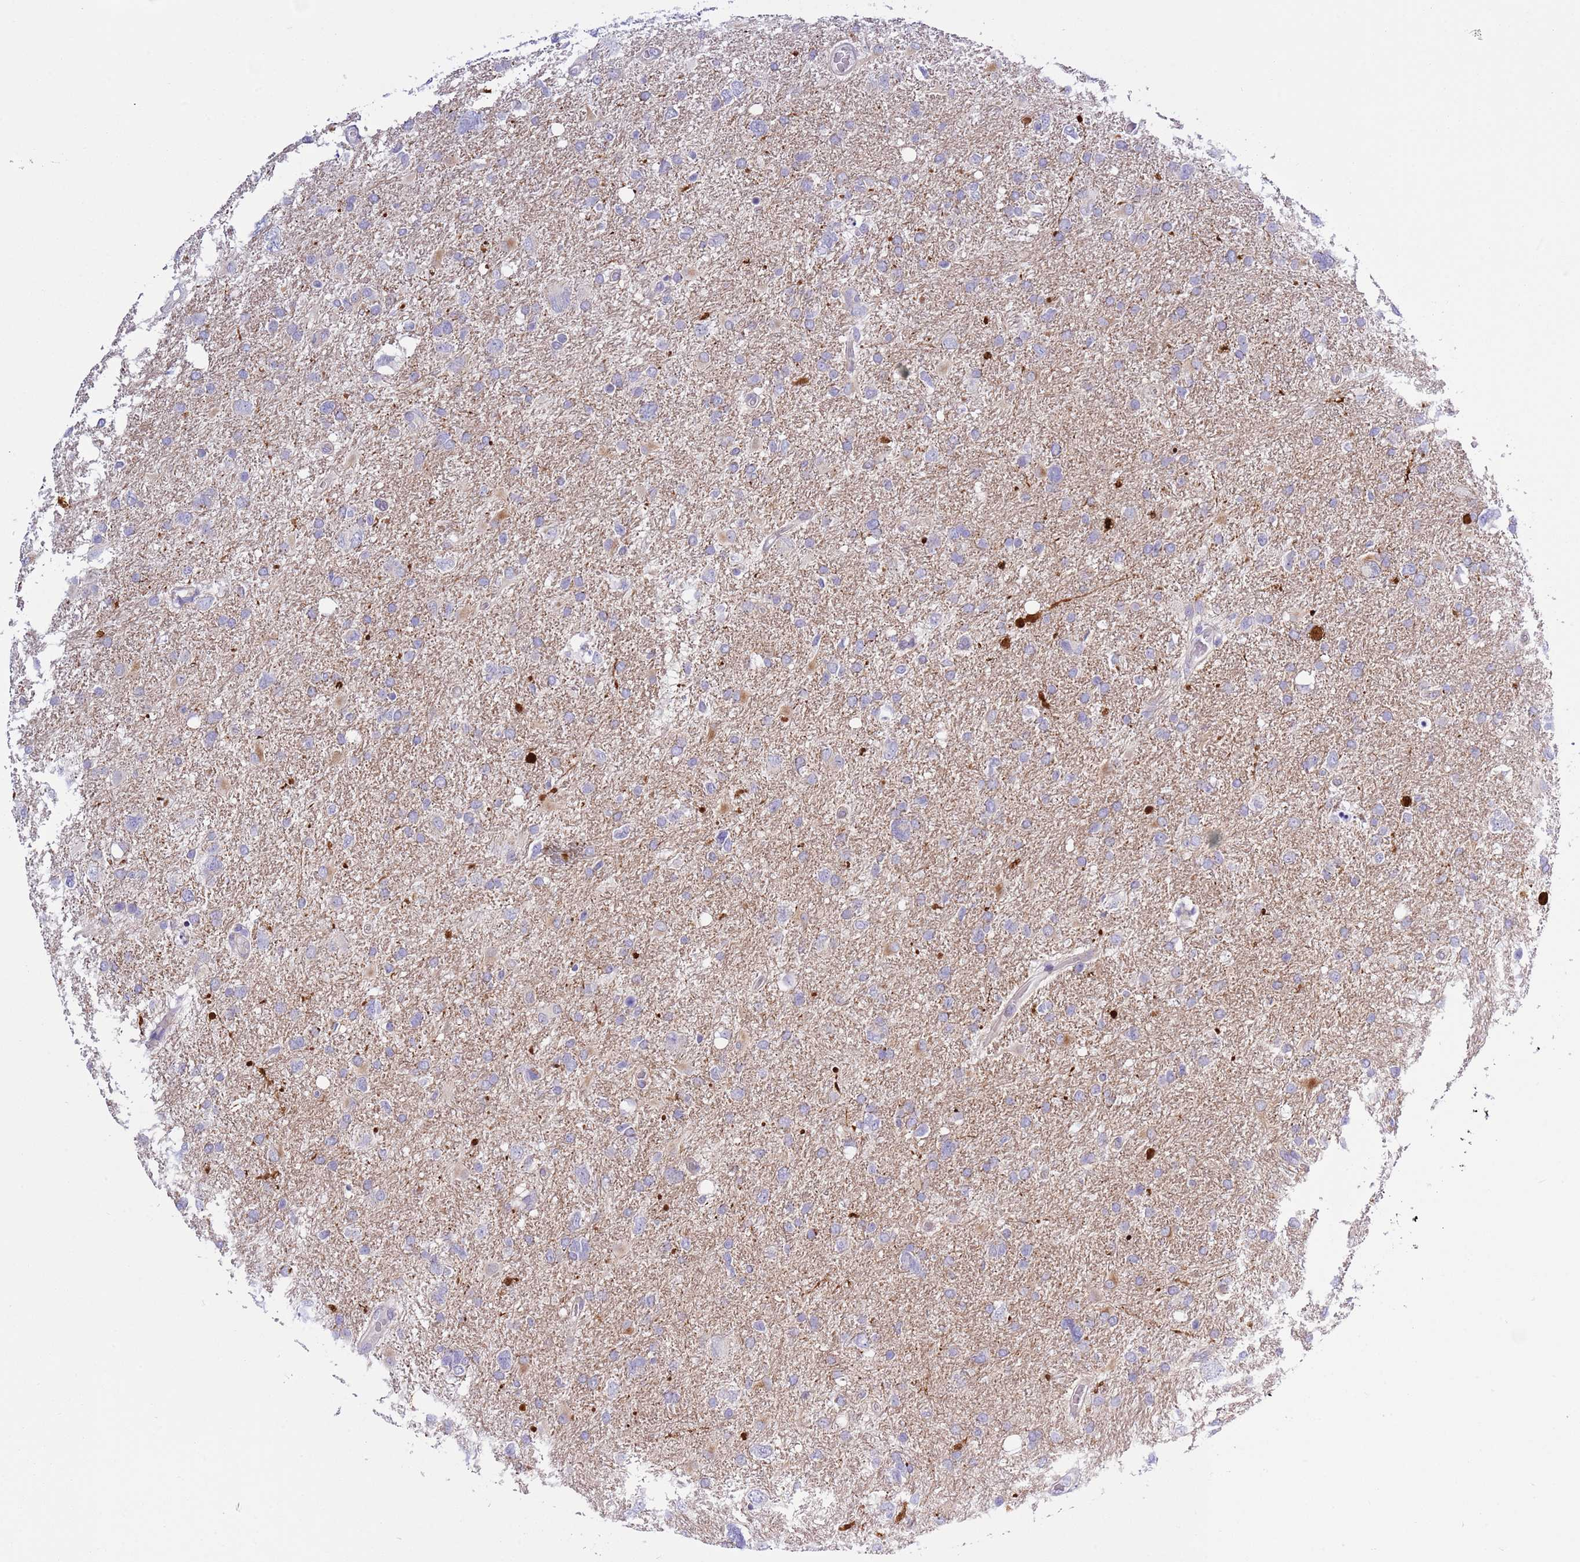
{"staining": {"intensity": "weak", "quantity": "<25%", "location": "cytoplasmic/membranous"}, "tissue": "glioma", "cell_type": "Tumor cells", "image_type": "cancer", "snomed": [{"axis": "morphology", "description": "Glioma, malignant, High grade"}, {"axis": "topography", "description": "Brain"}], "caption": "Tumor cells are negative for protein expression in human glioma.", "gene": "NET1", "patient": {"sex": "male", "age": 61}}